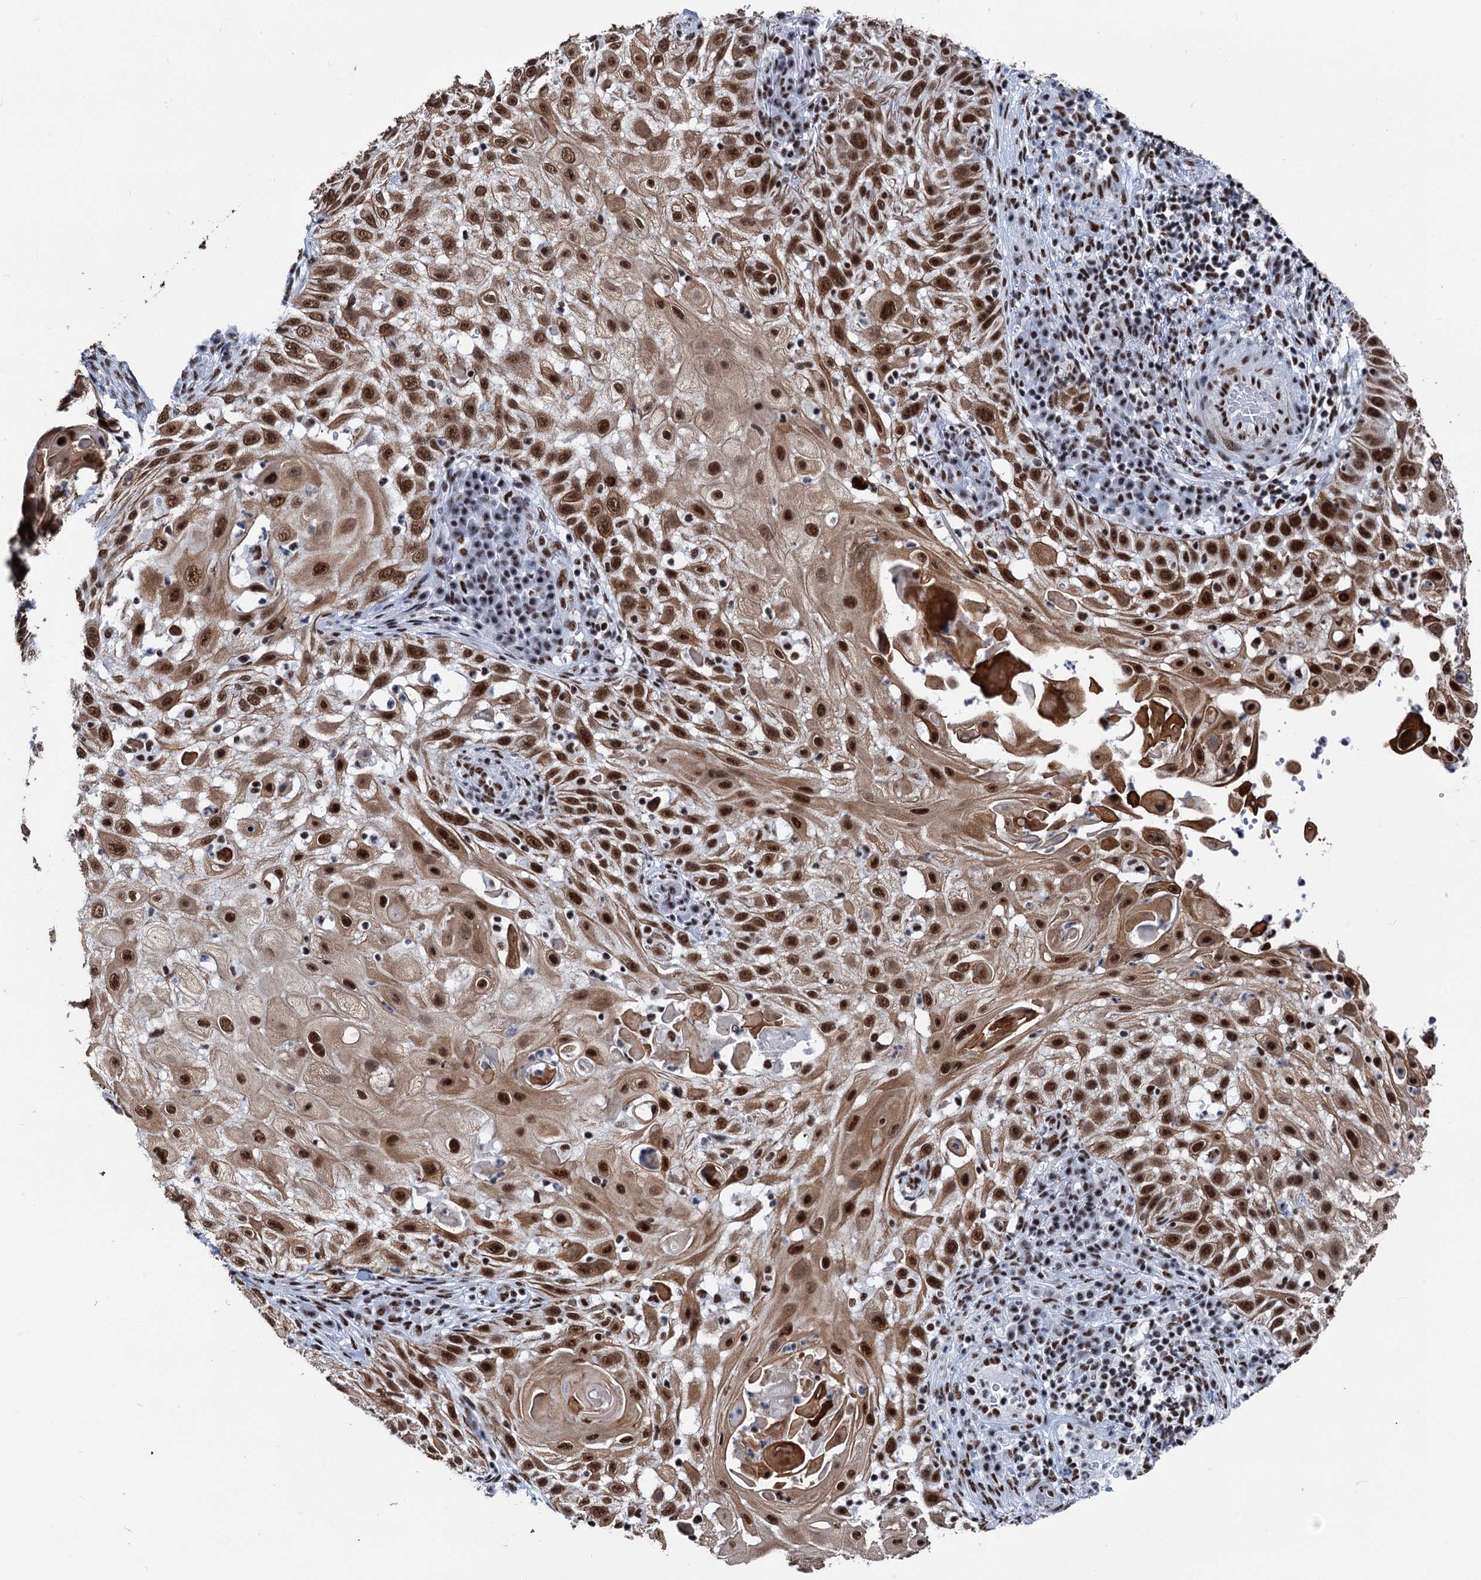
{"staining": {"intensity": "strong", "quantity": ">75%", "location": "nuclear"}, "tissue": "skin cancer", "cell_type": "Tumor cells", "image_type": "cancer", "snomed": [{"axis": "morphology", "description": "Squamous cell carcinoma, NOS"}, {"axis": "topography", "description": "Skin"}], "caption": "Skin cancer (squamous cell carcinoma) tissue shows strong nuclear staining in approximately >75% of tumor cells, visualized by immunohistochemistry.", "gene": "DDX23", "patient": {"sex": "female", "age": 44}}